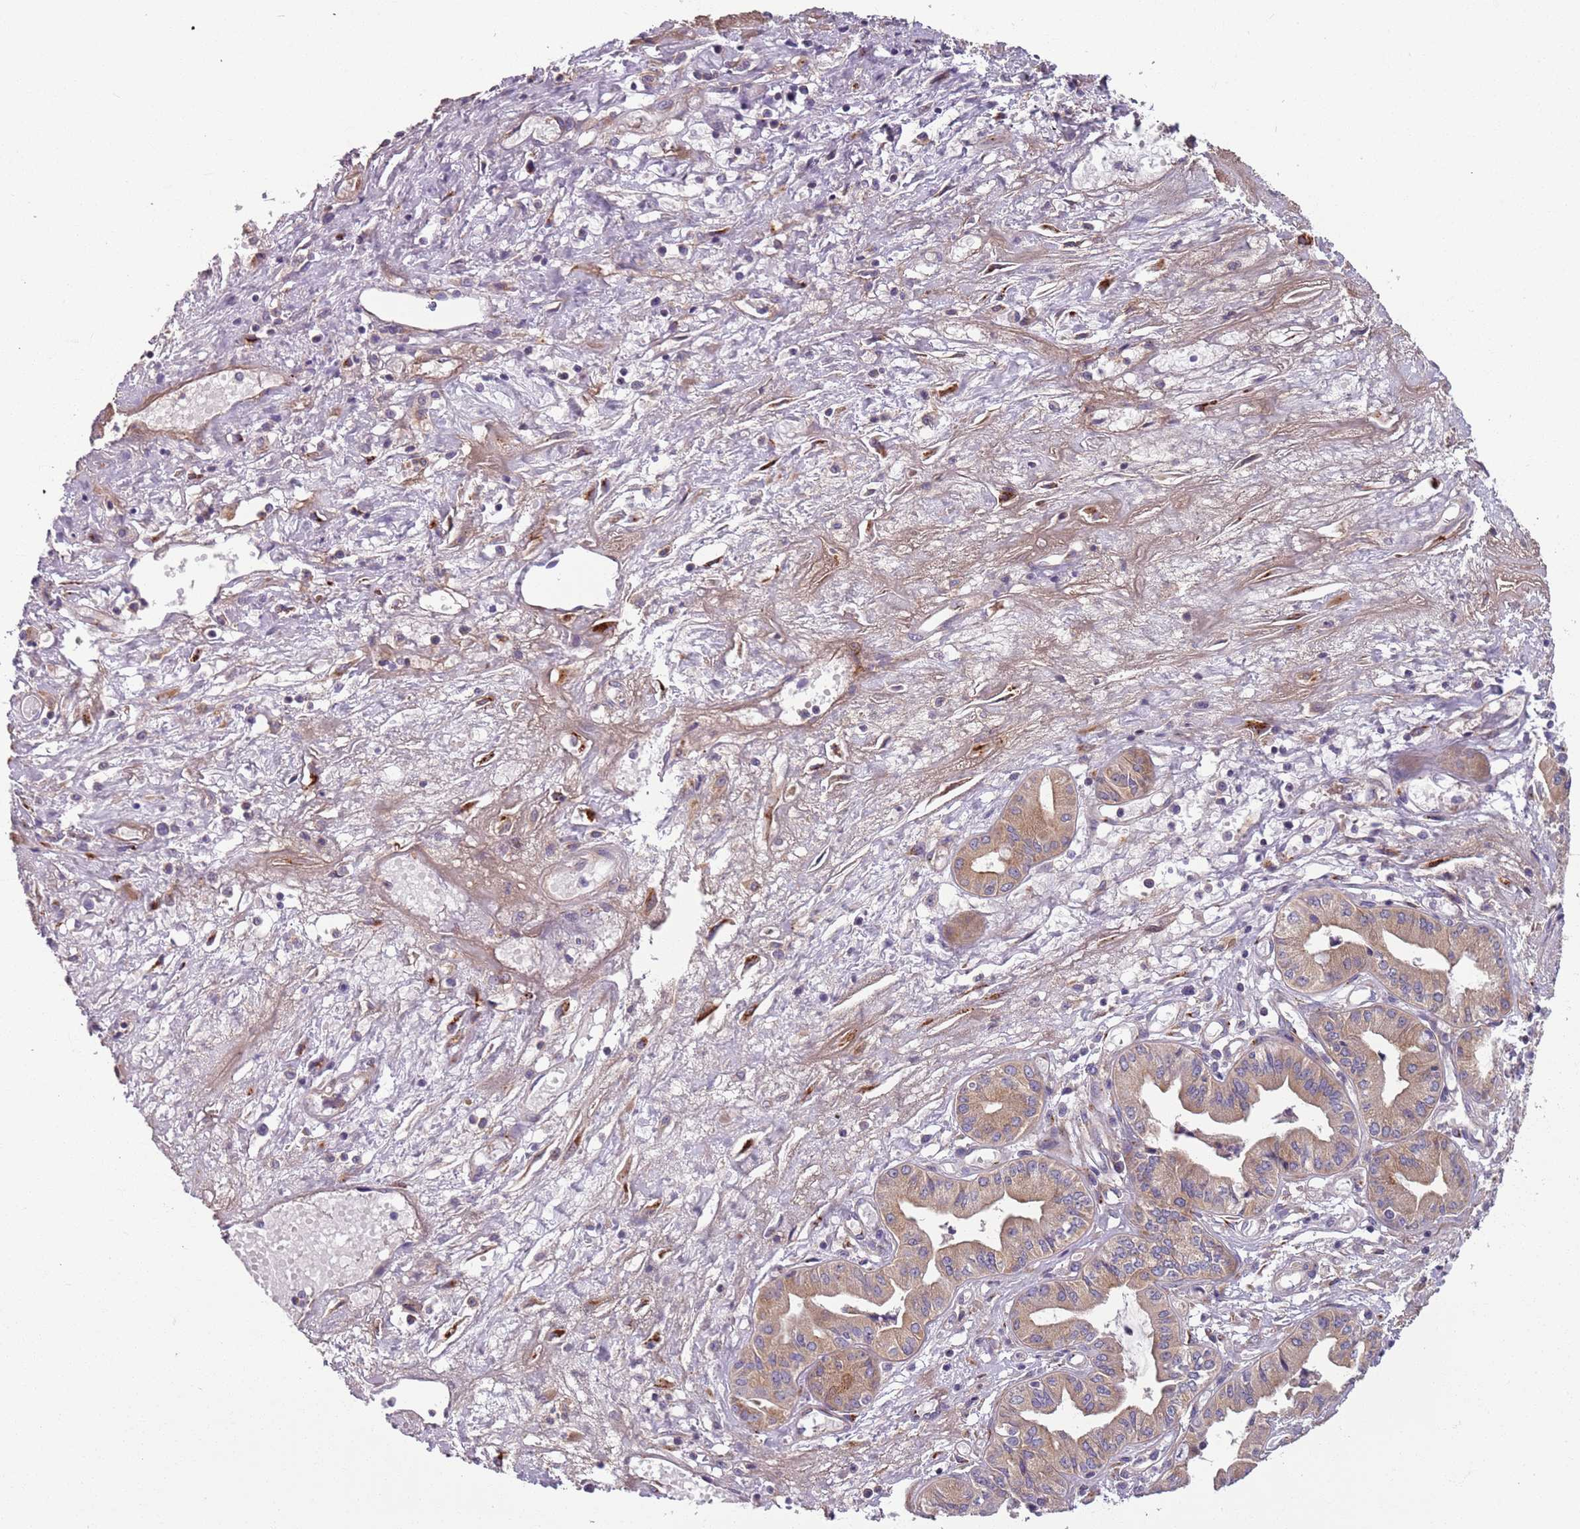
{"staining": {"intensity": "moderate", "quantity": ">75%", "location": "cytoplasmic/membranous"}, "tissue": "pancreatic cancer", "cell_type": "Tumor cells", "image_type": "cancer", "snomed": [{"axis": "morphology", "description": "Adenocarcinoma, NOS"}, {"axis": "topography", "description": "Pancreas"}], "caption": "This is an image of immunohistochemistry staining of pancreatic cancer, which shows moderate expression in the cytoplasmic/membranous of tumor cells.", "gene": "AKTIP", "patient": {"sex": "female", "age": 50}}